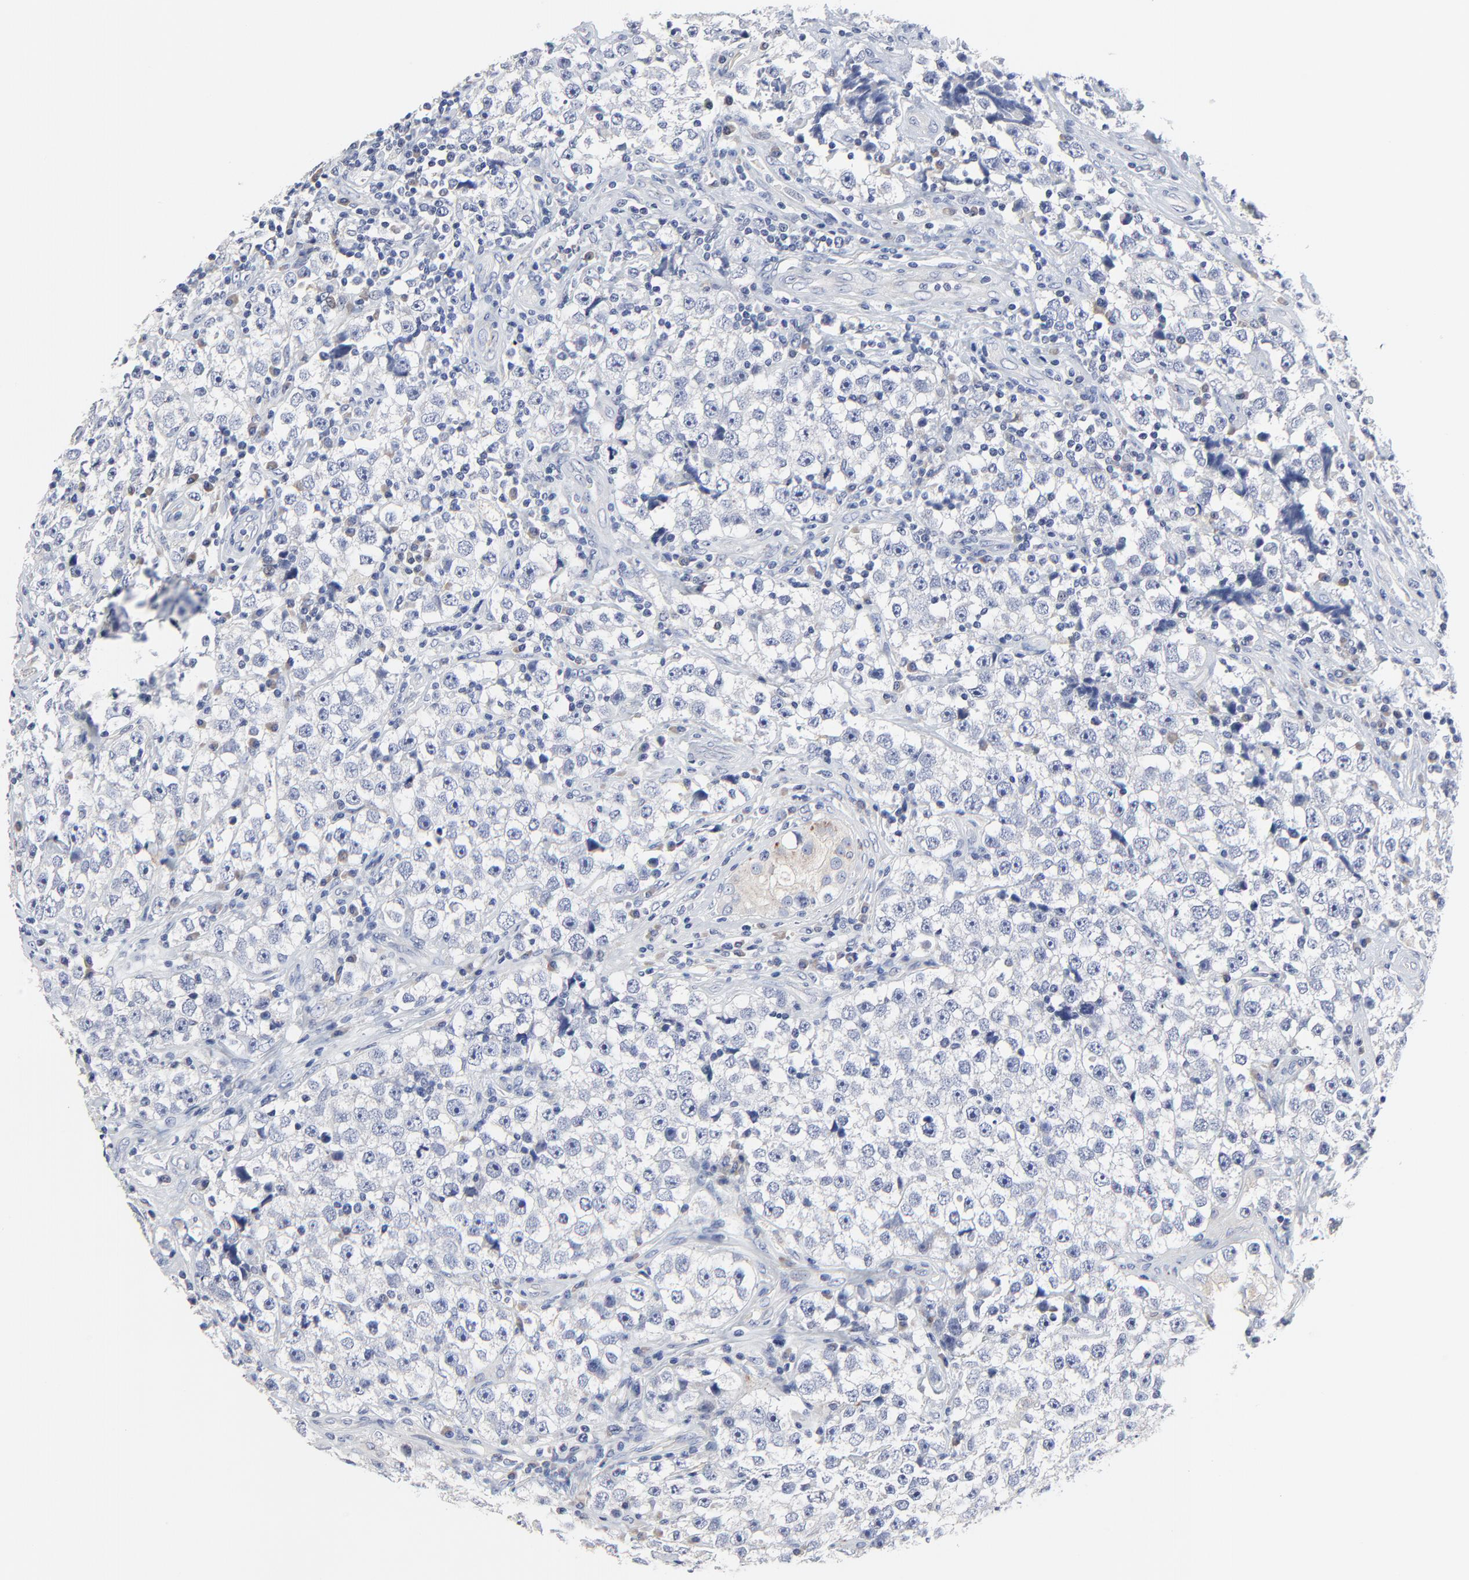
{"staining": {"intensity": "negative", "quantity": "none", "location": "none"}, "tissue": "testis cancer", "cell_type": "Tumor cells", "image_type": "cancer", "snomed": [{"axis": "morphology", "description": "Seminoma, NOS"}, {"axis": "topography", "description": "Testis"}], "caption": "Micrograph shows no significant protein positivity in tumor cells of testis cancer.", "gene": "DHRSX", "patient": {"sex": "male", "age": 32}}